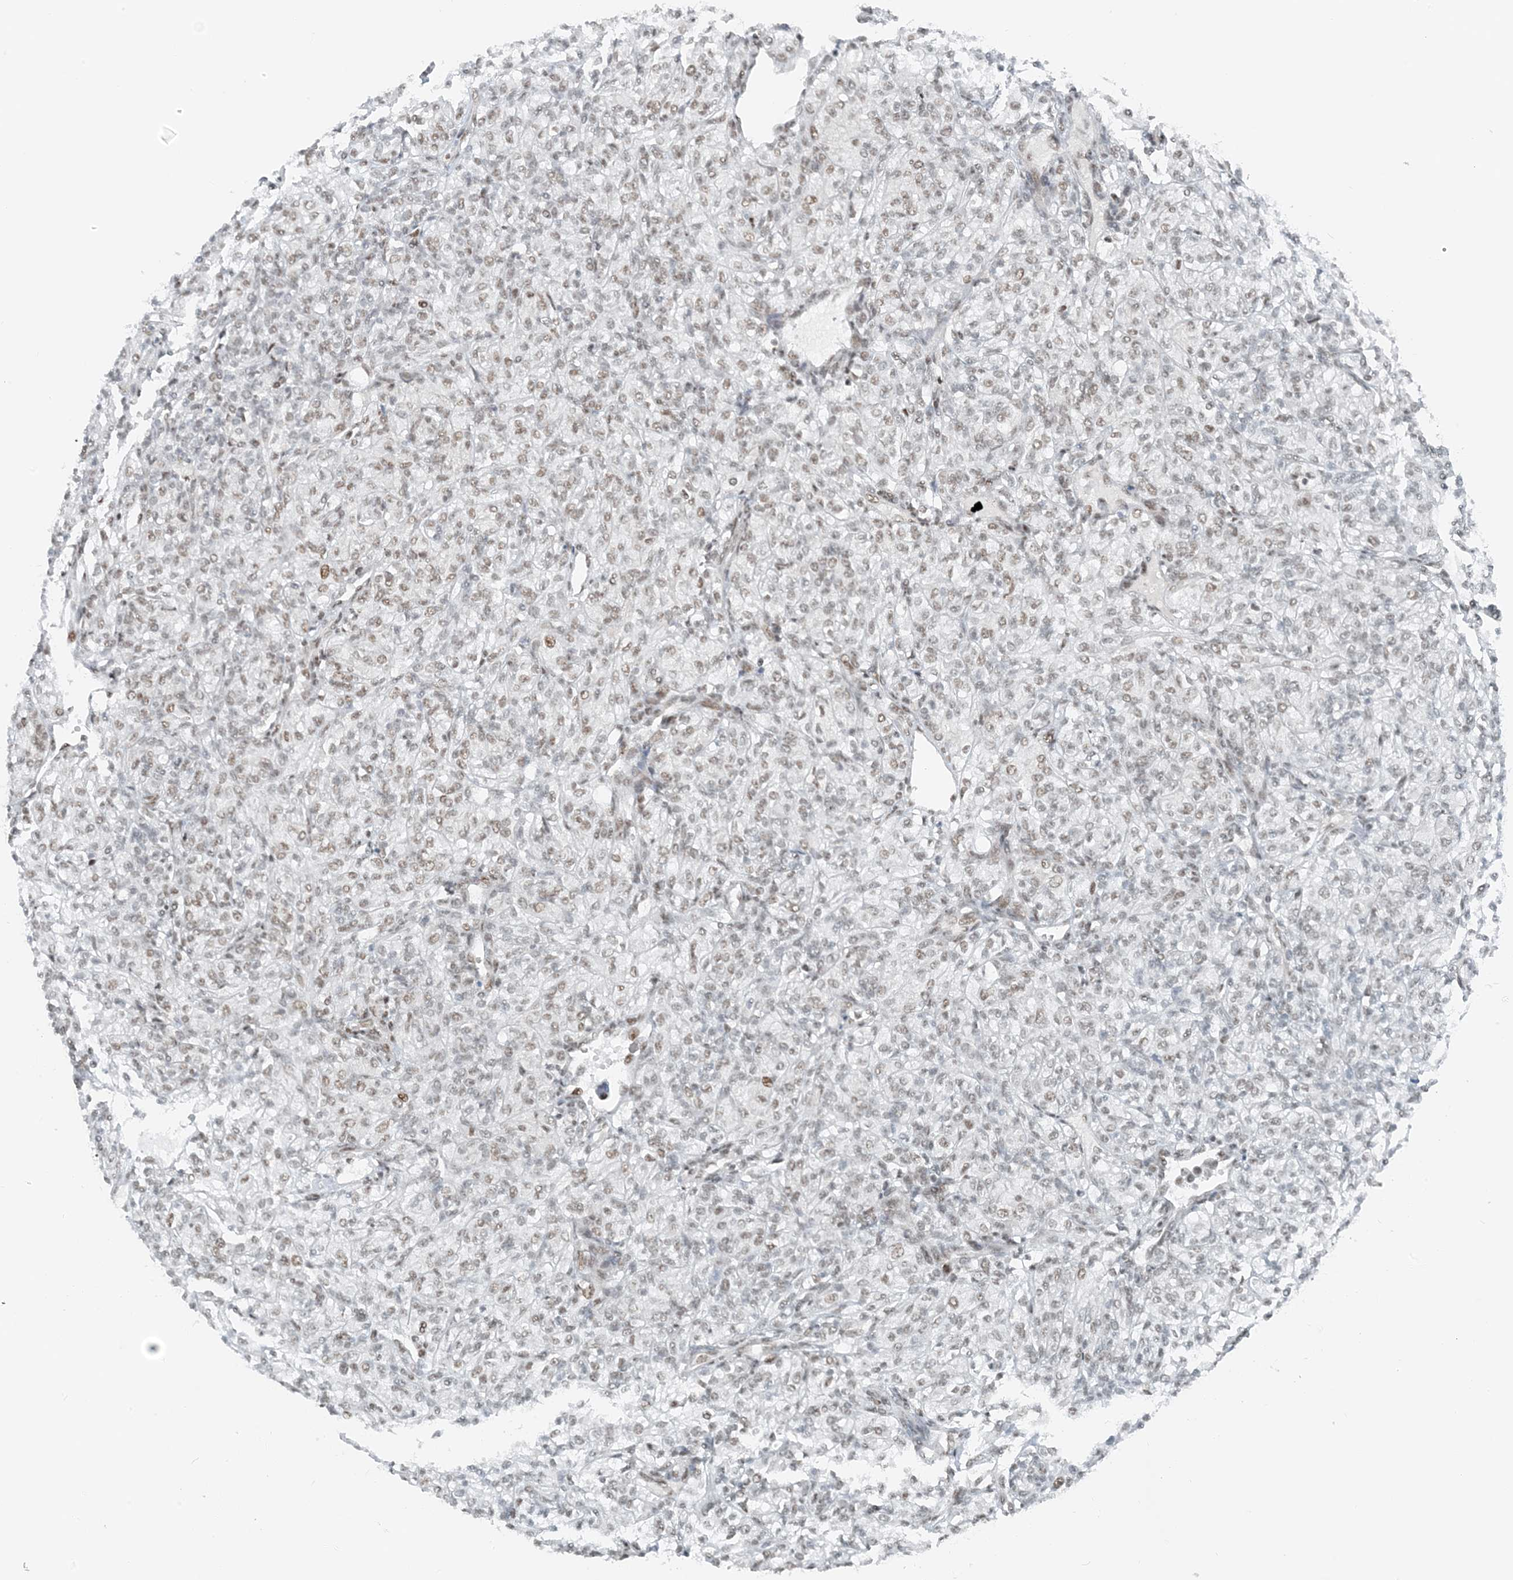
{"staining": {"intensity": "weak", "quantity": "25%-75%", "location": "nuclear"}, "tissue": "renal cancer", "cell_type": "Tumor cells", "image_type": "cancer", "snomed": [{"axis": "morphology", "description": "Adenocarcinoma, NOS"}, {"axis": "topography", "description": "Kidney"}], "caption": "Adenocarcinoma (renal) was stained to show a protein in brown. There is low levels of weak nuclear positivity in about 25%-75% of tumor cells.", "gene": "ZNF500", "patient": {"sex": "male", "age": 77}}